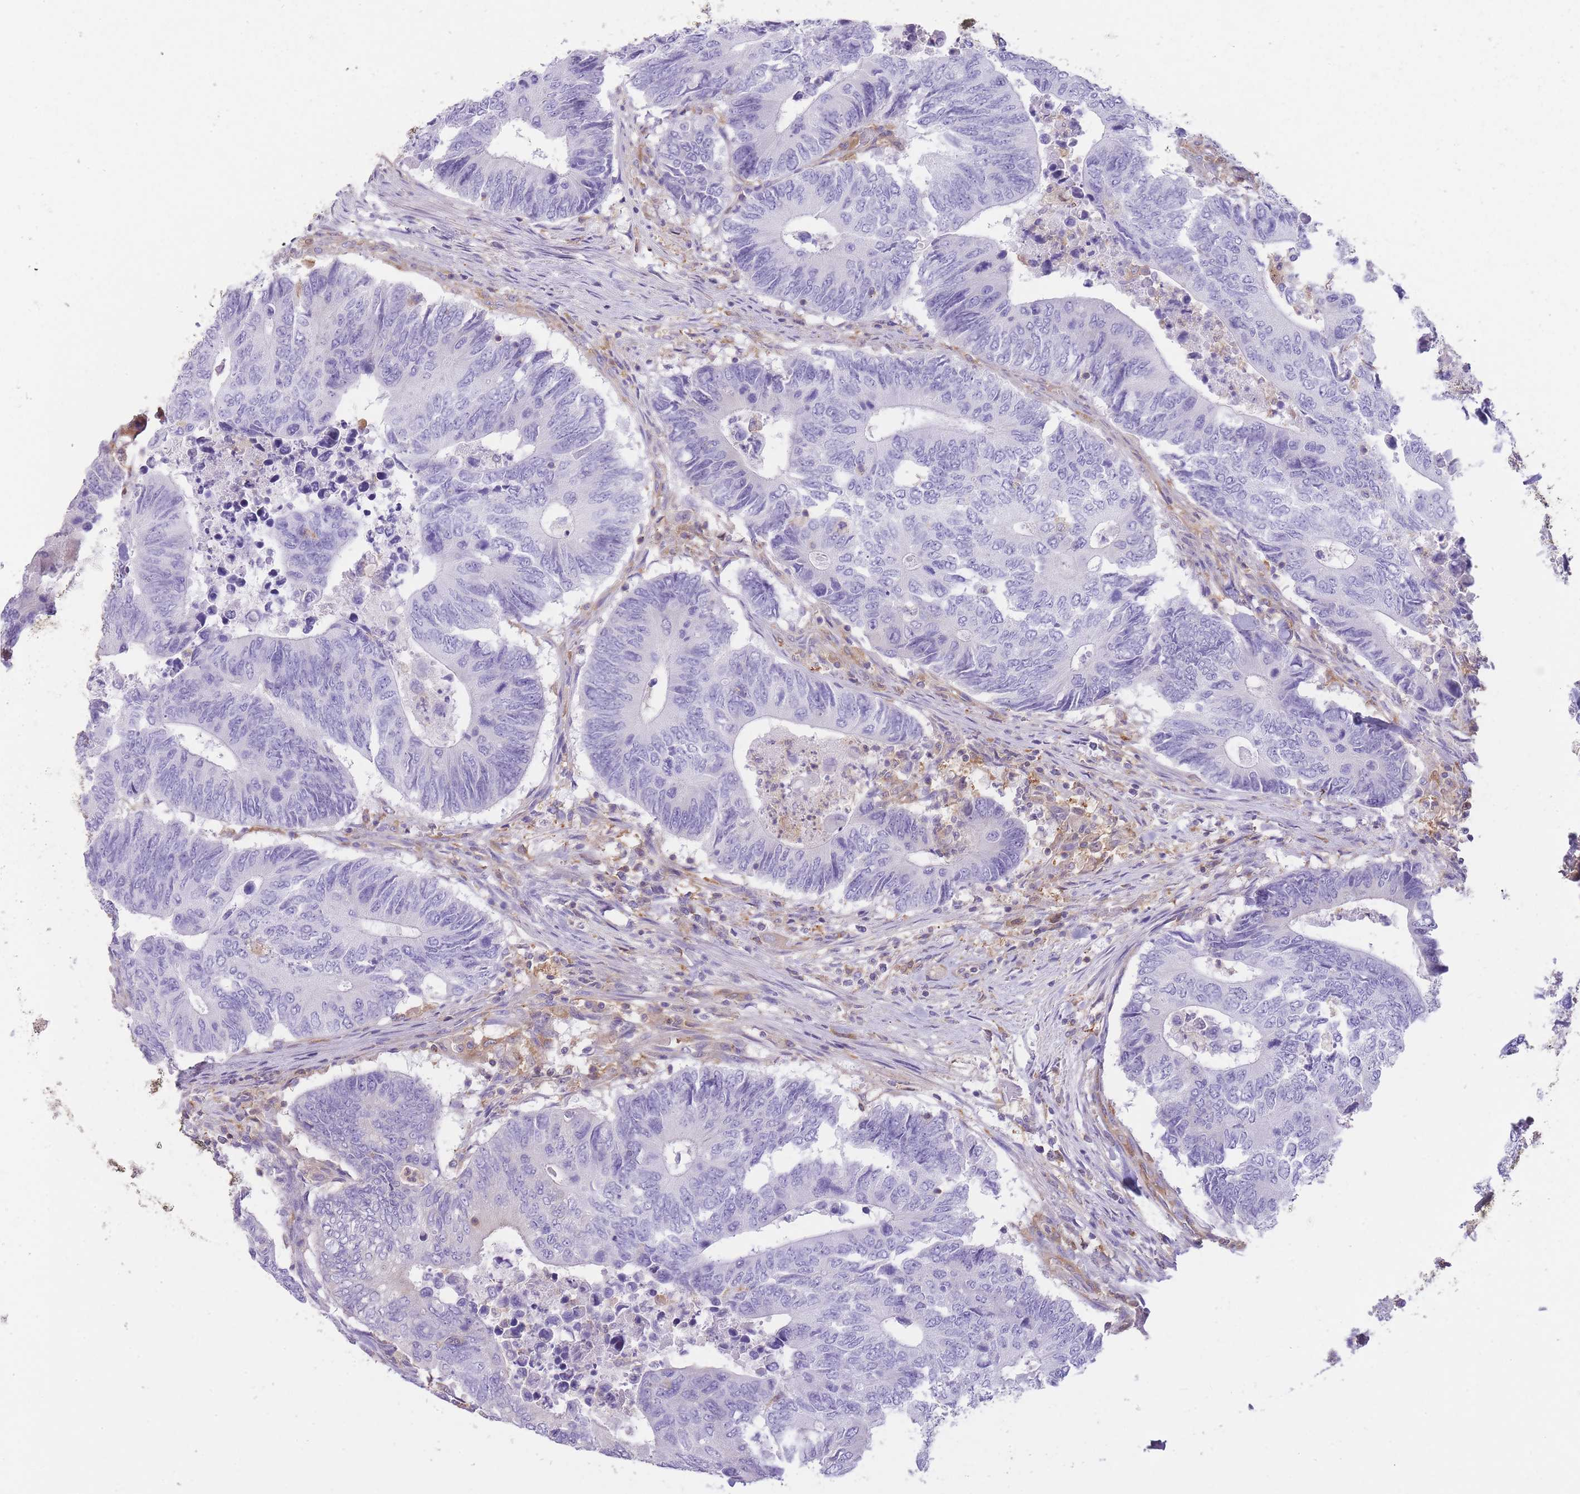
{"staining": {"intensity": "negative", "quantity": "none", "location": "none"}, "tissue": "colorectal cancer", "cell_type": "Tumor cells", "image_type": "cancer", "snomed": [{"axis": "morphology", "description": "Adenocarcinoma, NOS"}, {"axis": "topography", "description": "Colon"}], "caption": "Photomicrograph shows no protein staining in tumor cells of colorectal cancer (adenocarcinoma) tissue. (DAB (3,3'-diaminobenzidine) IHC with hematoxylin counter stain).", "gene": "PRKAR1A", "patient": {"sex": "male", "age": 87}}